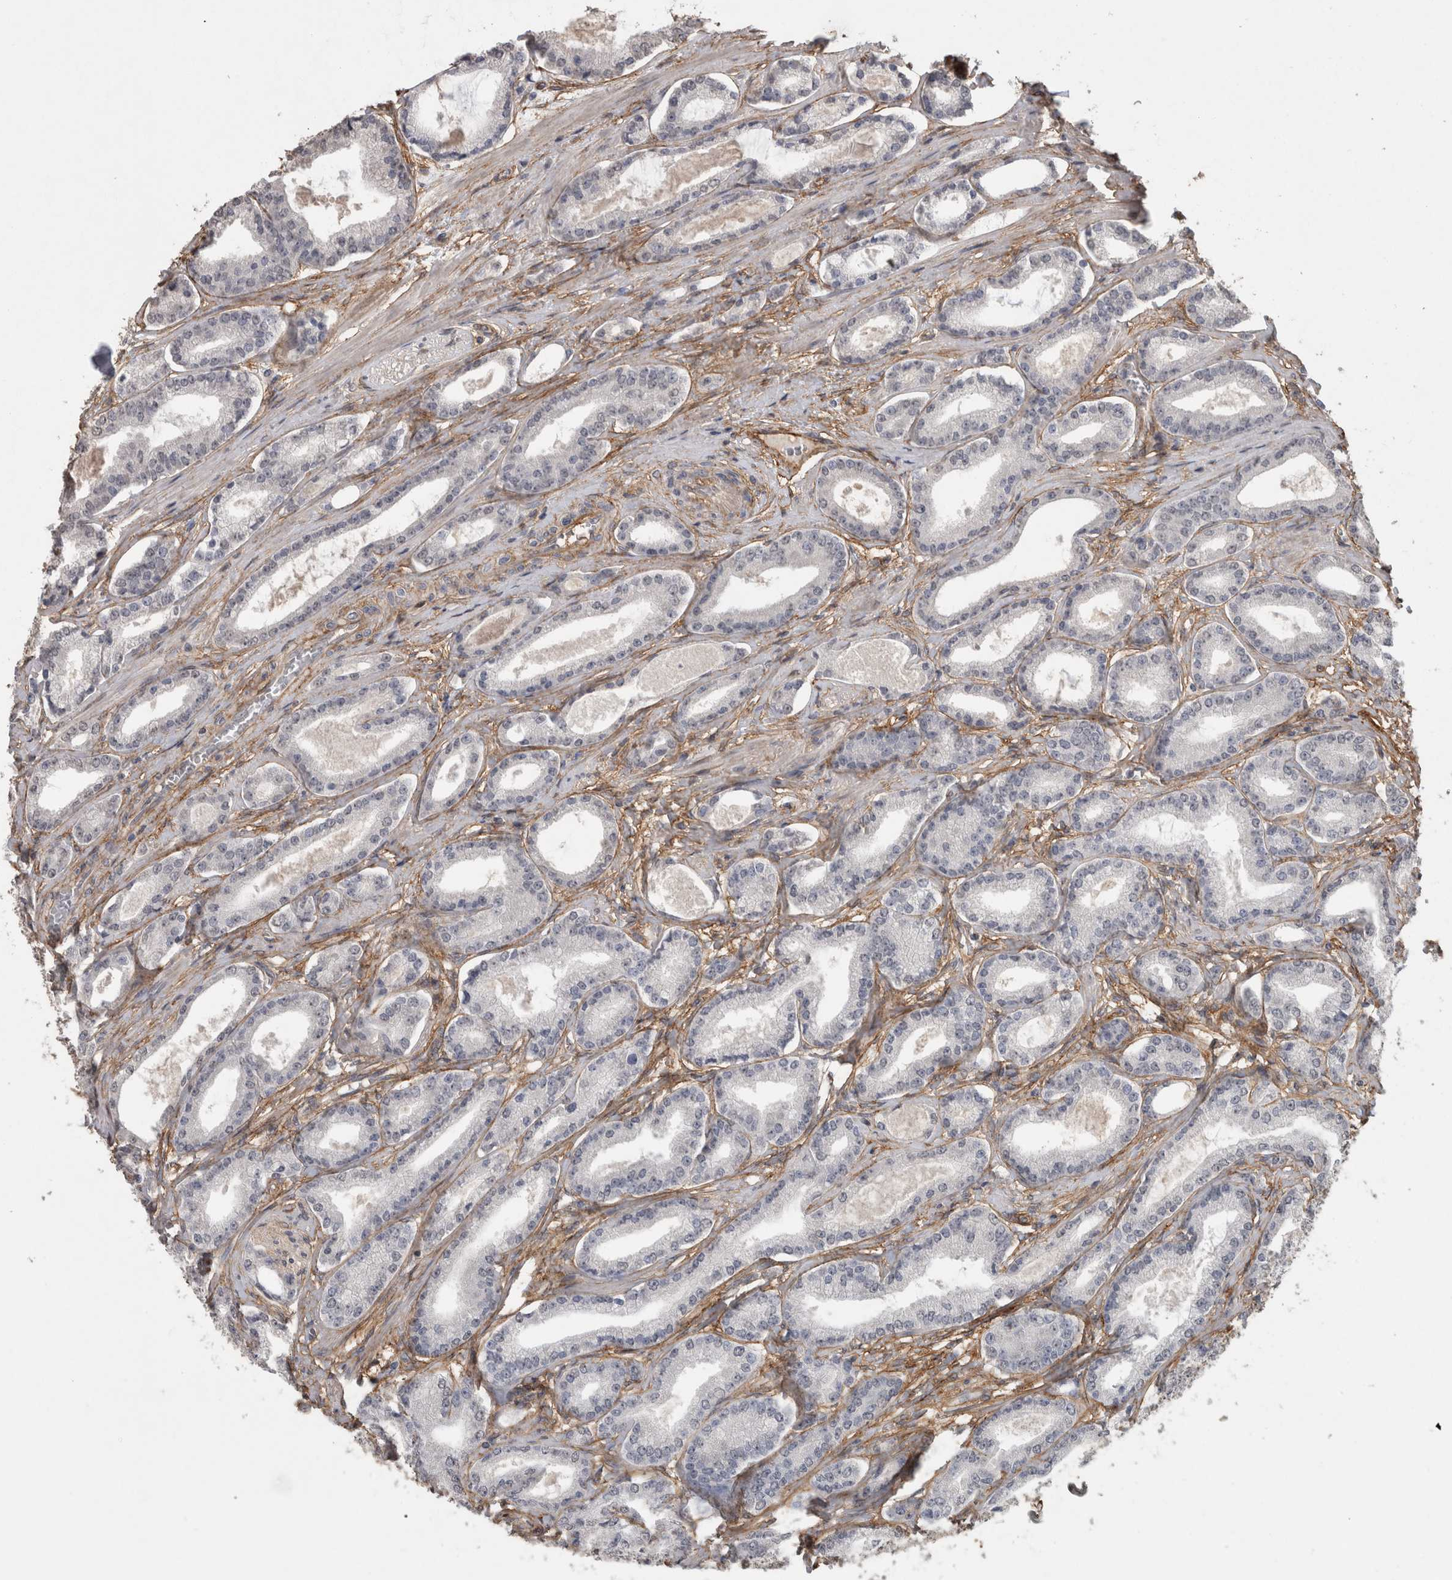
{"staining": {"intensity": "negative", "quantity": "none", "location": "none"}, "tissue": "prostate cancer", "cell_type": "Tumor cells", "image_type": "cancer", "snomed": [{"axis": "morphology", "description": "Adenocarcinoma, Low grade"}, {"axis": "topography", "description": "Prostate"}], "caption": "Tumor cells are negative for brown protein staining in prostate cancer (low-grade adenocarcinoma).", "gene": "RECK", "patient": {"sex": "male", "age": 60}}